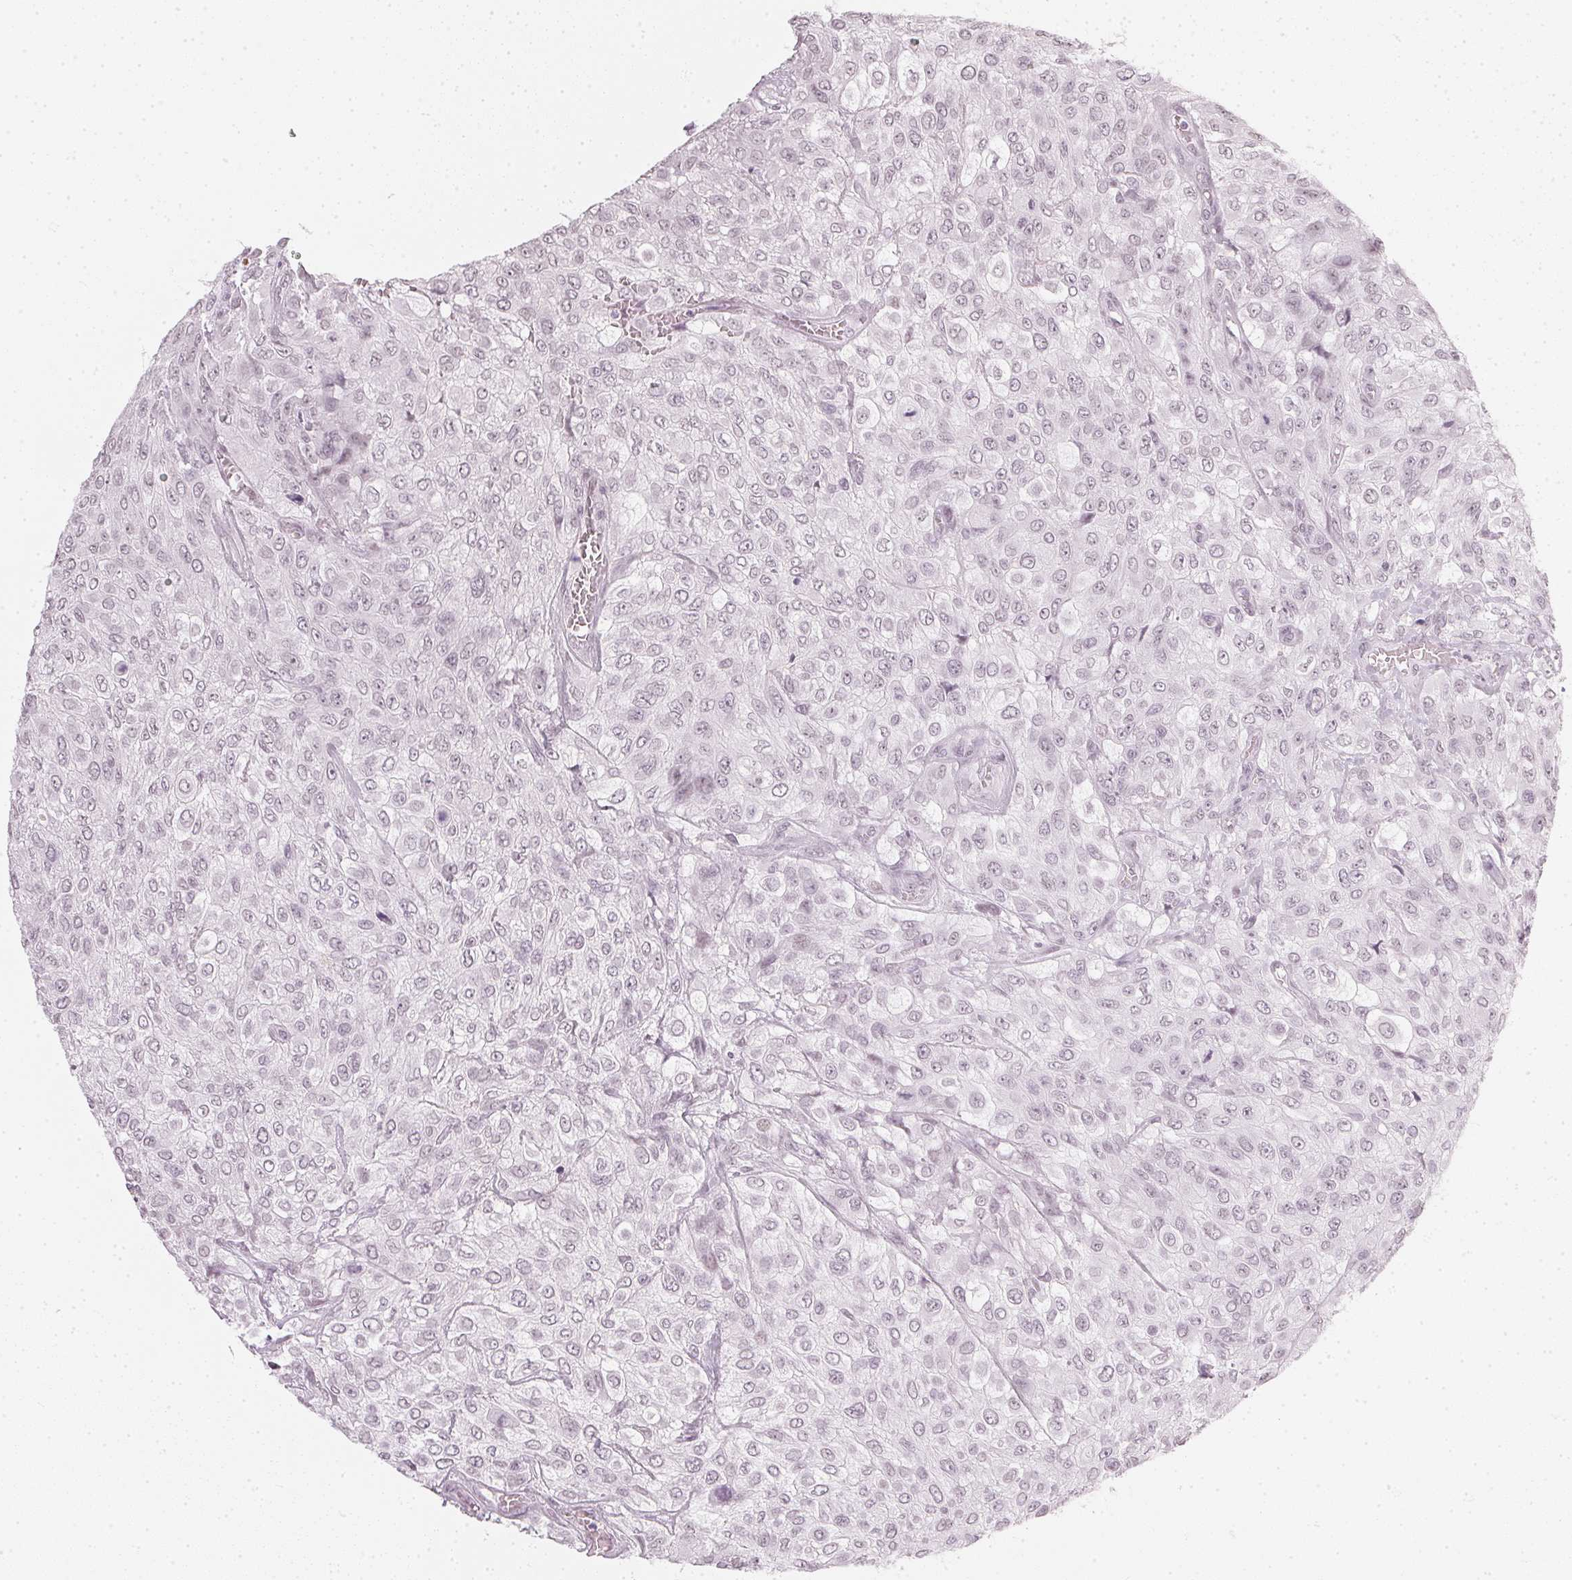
{"staining": {"intensity": "negative", "quantity": "none", "location": "none"}, "tissue": "urothelial cancer", "cell_type": "Tumor cells", "image_type": "cancer", "snomed": [{"axis": "morphology", "description": "Urothelial carcinoma, High grade"}, {"axis": "topography", "description": "Urinary bladder"}], "caption": "DAB immunohistochemical staining of high-grade urothelial carcinoma demonstrates no significant staining in tumor cells. (DAB IHC, high magnification).", "gene": "DNAJC6", "patient": {"sex": "male", "age": 57}}